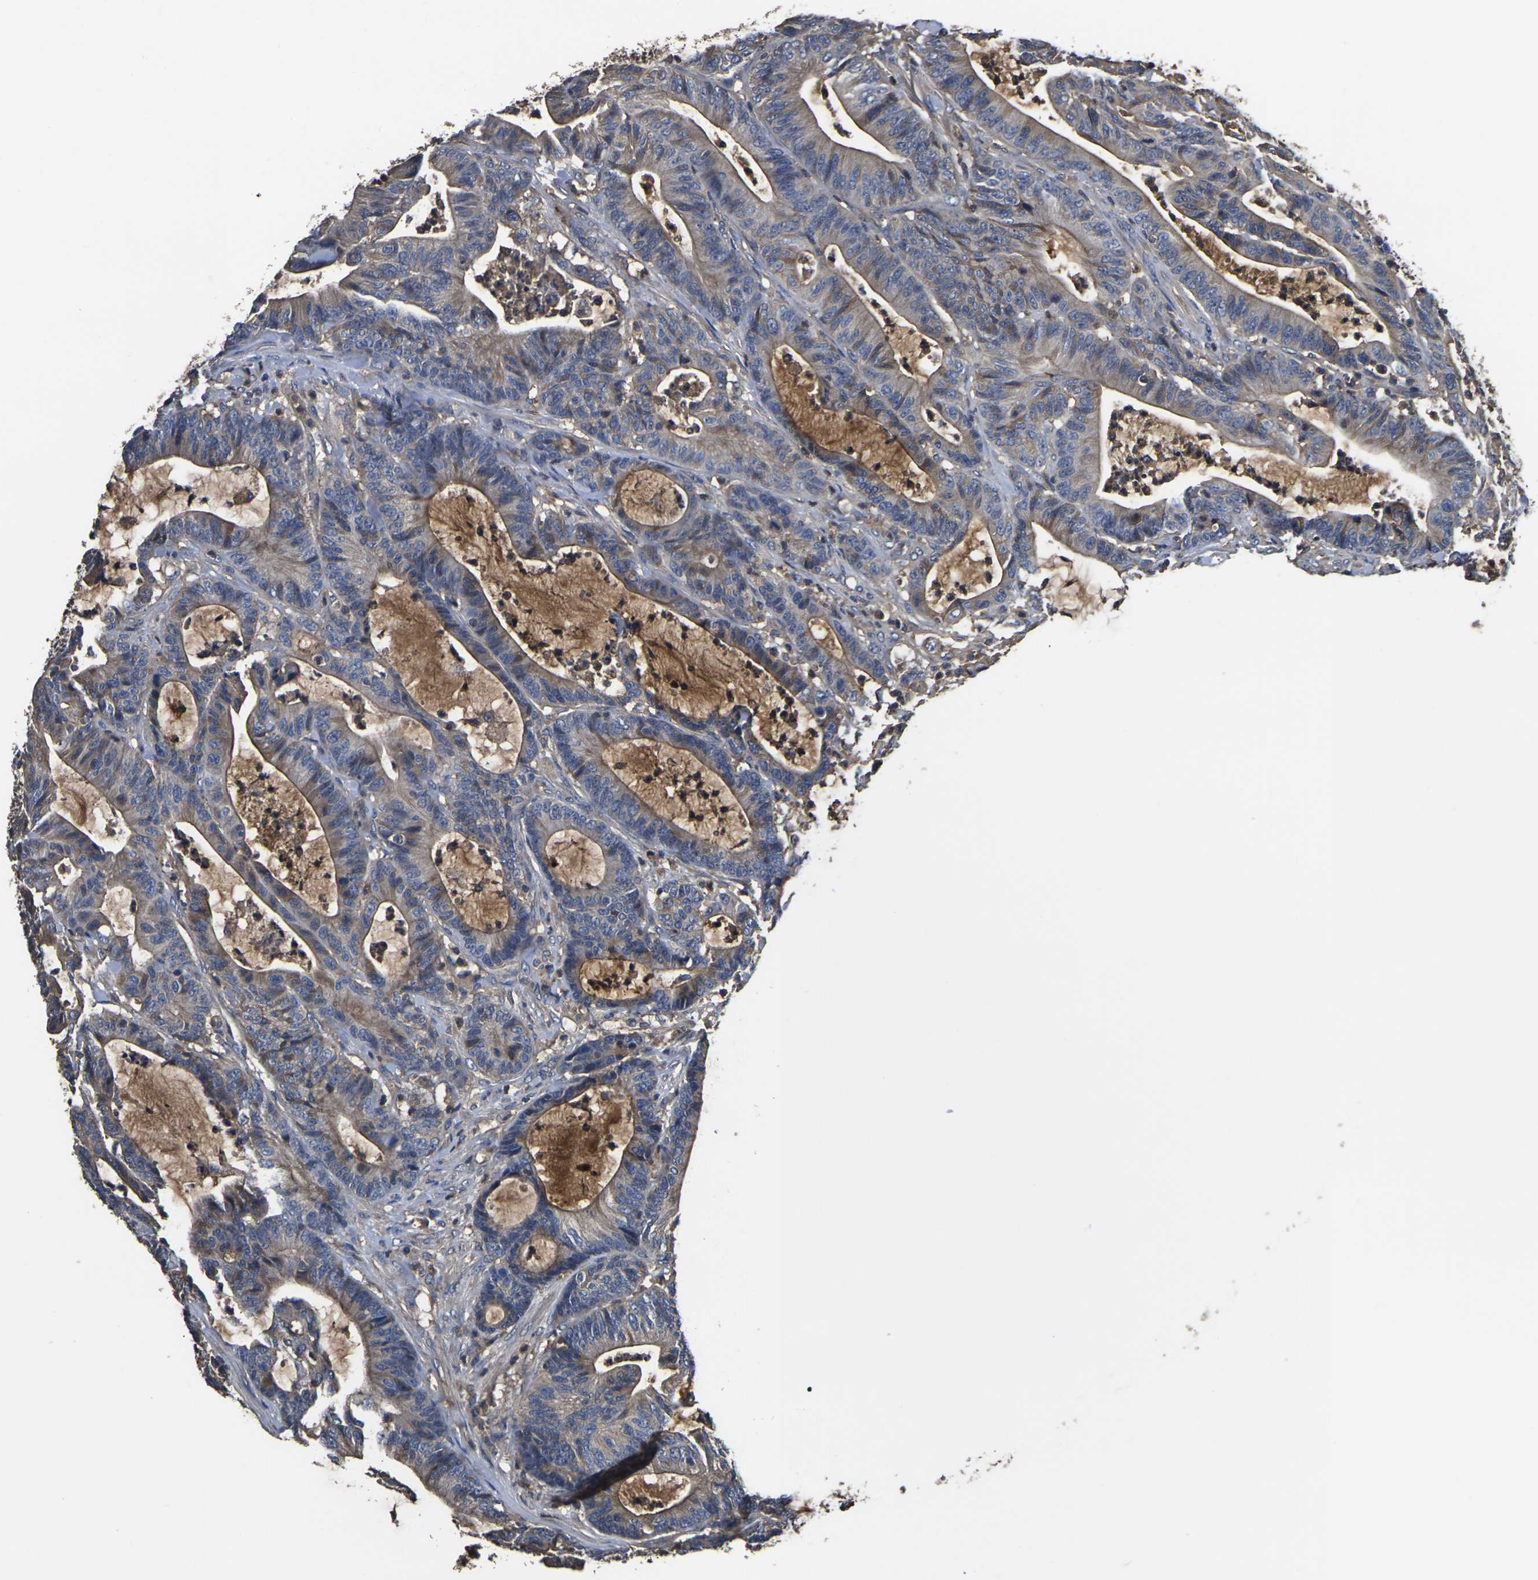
{"staining": {"intensity": "moderate", "quantity": ">75%", "location": "cytoplasmic/membranous"}, "tissue": "colorectal cancer", "cell_type": "Tumor cells", "image_type": "cancer", "snomed": [{"axis": "morphology", "description": "Adenocarcinoma, NOS"}, {"axis": "topography", "description": "Colon"}], "caption": "Human colorectal adenocarcinoma stained with a brown dye displays moderate cytoplasmic/membranous positive staining in about >75% of tumor cells.", "gene": "HSPG2", "patient": {"sex": "female", "age": 84}}